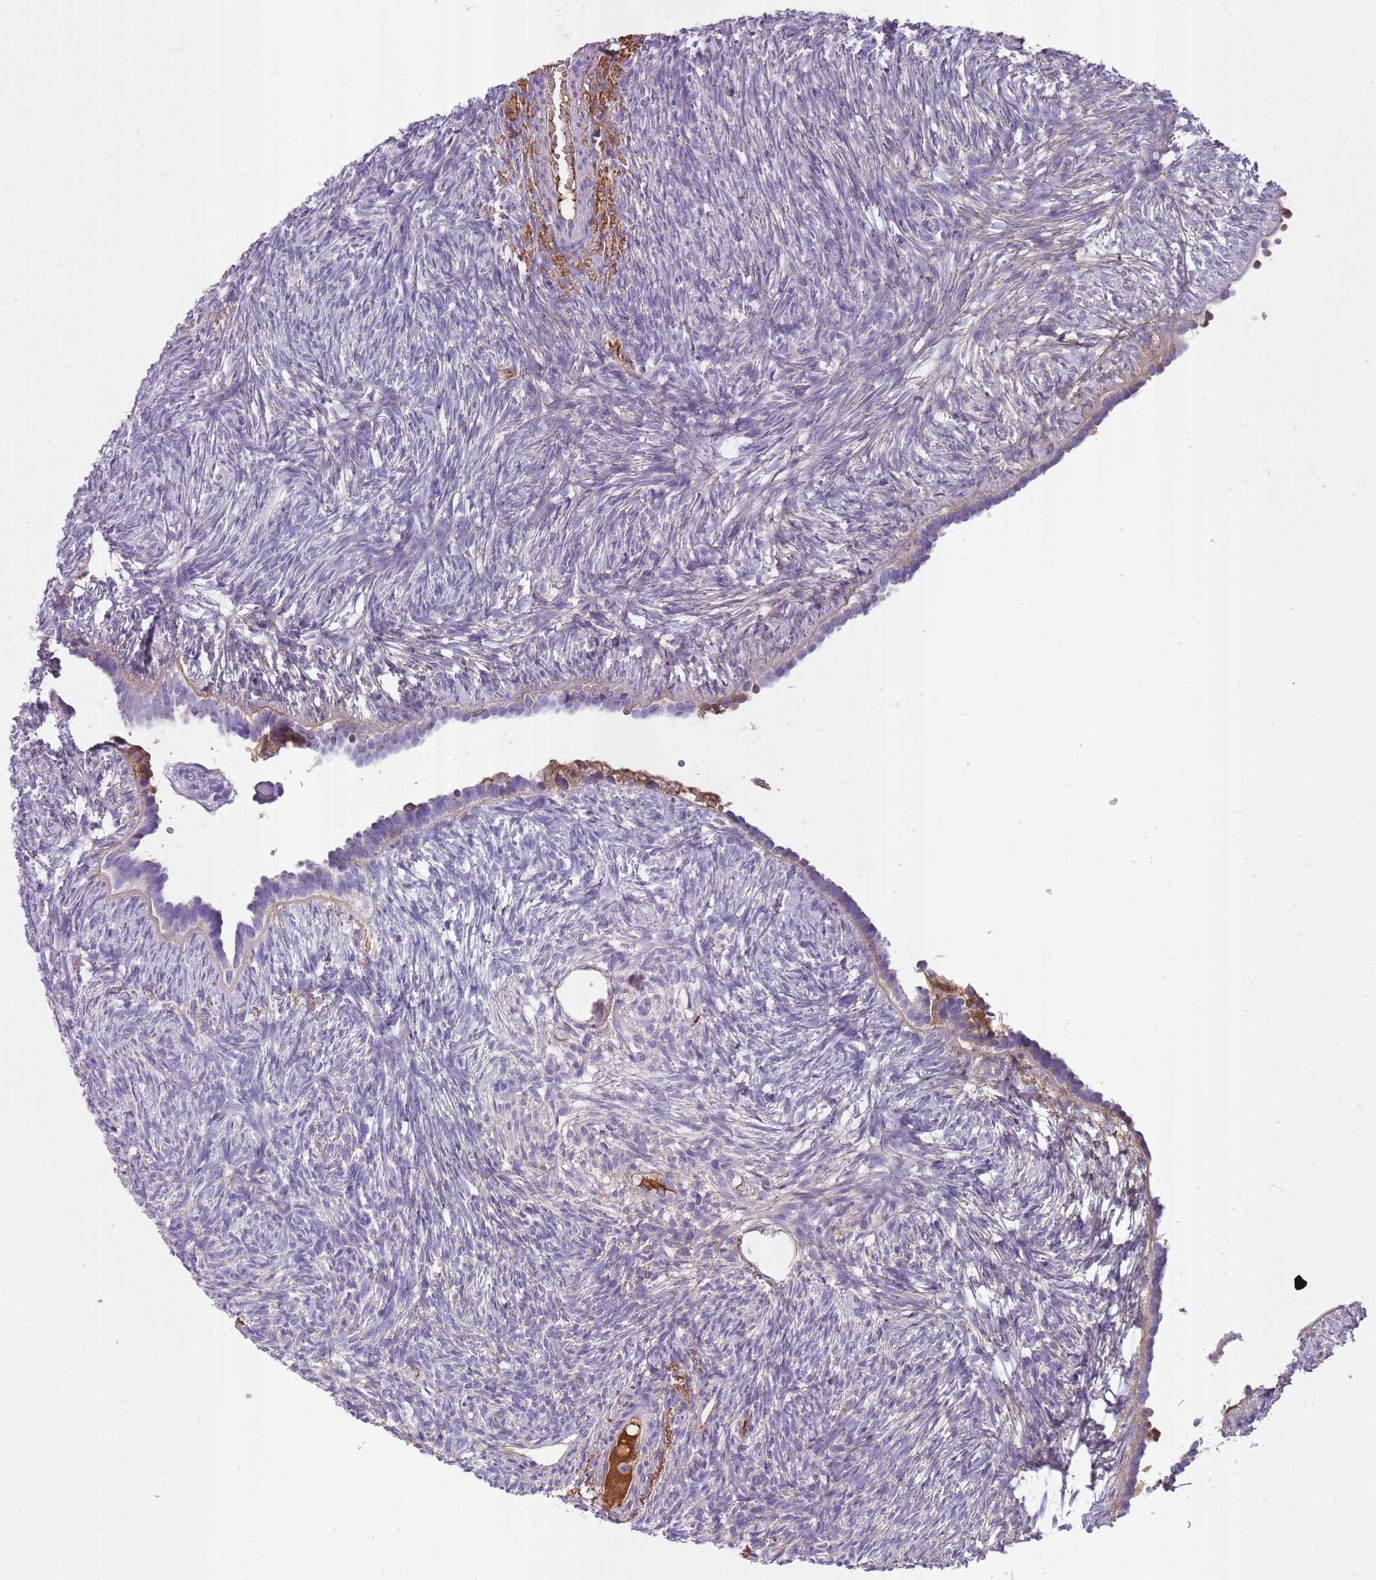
{"staining": {"intensity": "weak", "quantity": "<25%", "location": "cytoplasmic/membranous"}, "tissue": "ovary", "cell_type": "Ovarian stroma cells", "image_type": "normal", "snomed": [{"axis": "morphology", "description": "Normal tissue, NOS"}, {"axis": "topography", "description": "Ovary"}], "caption": "The image displays no significant positivity in ovarian stroma cells of ovary. (Immunohistochemistry (ihc), brightfield microscopy, high magnification).", "gene": "IGKV1", "patient": {"sex": "female", "age": 51}}